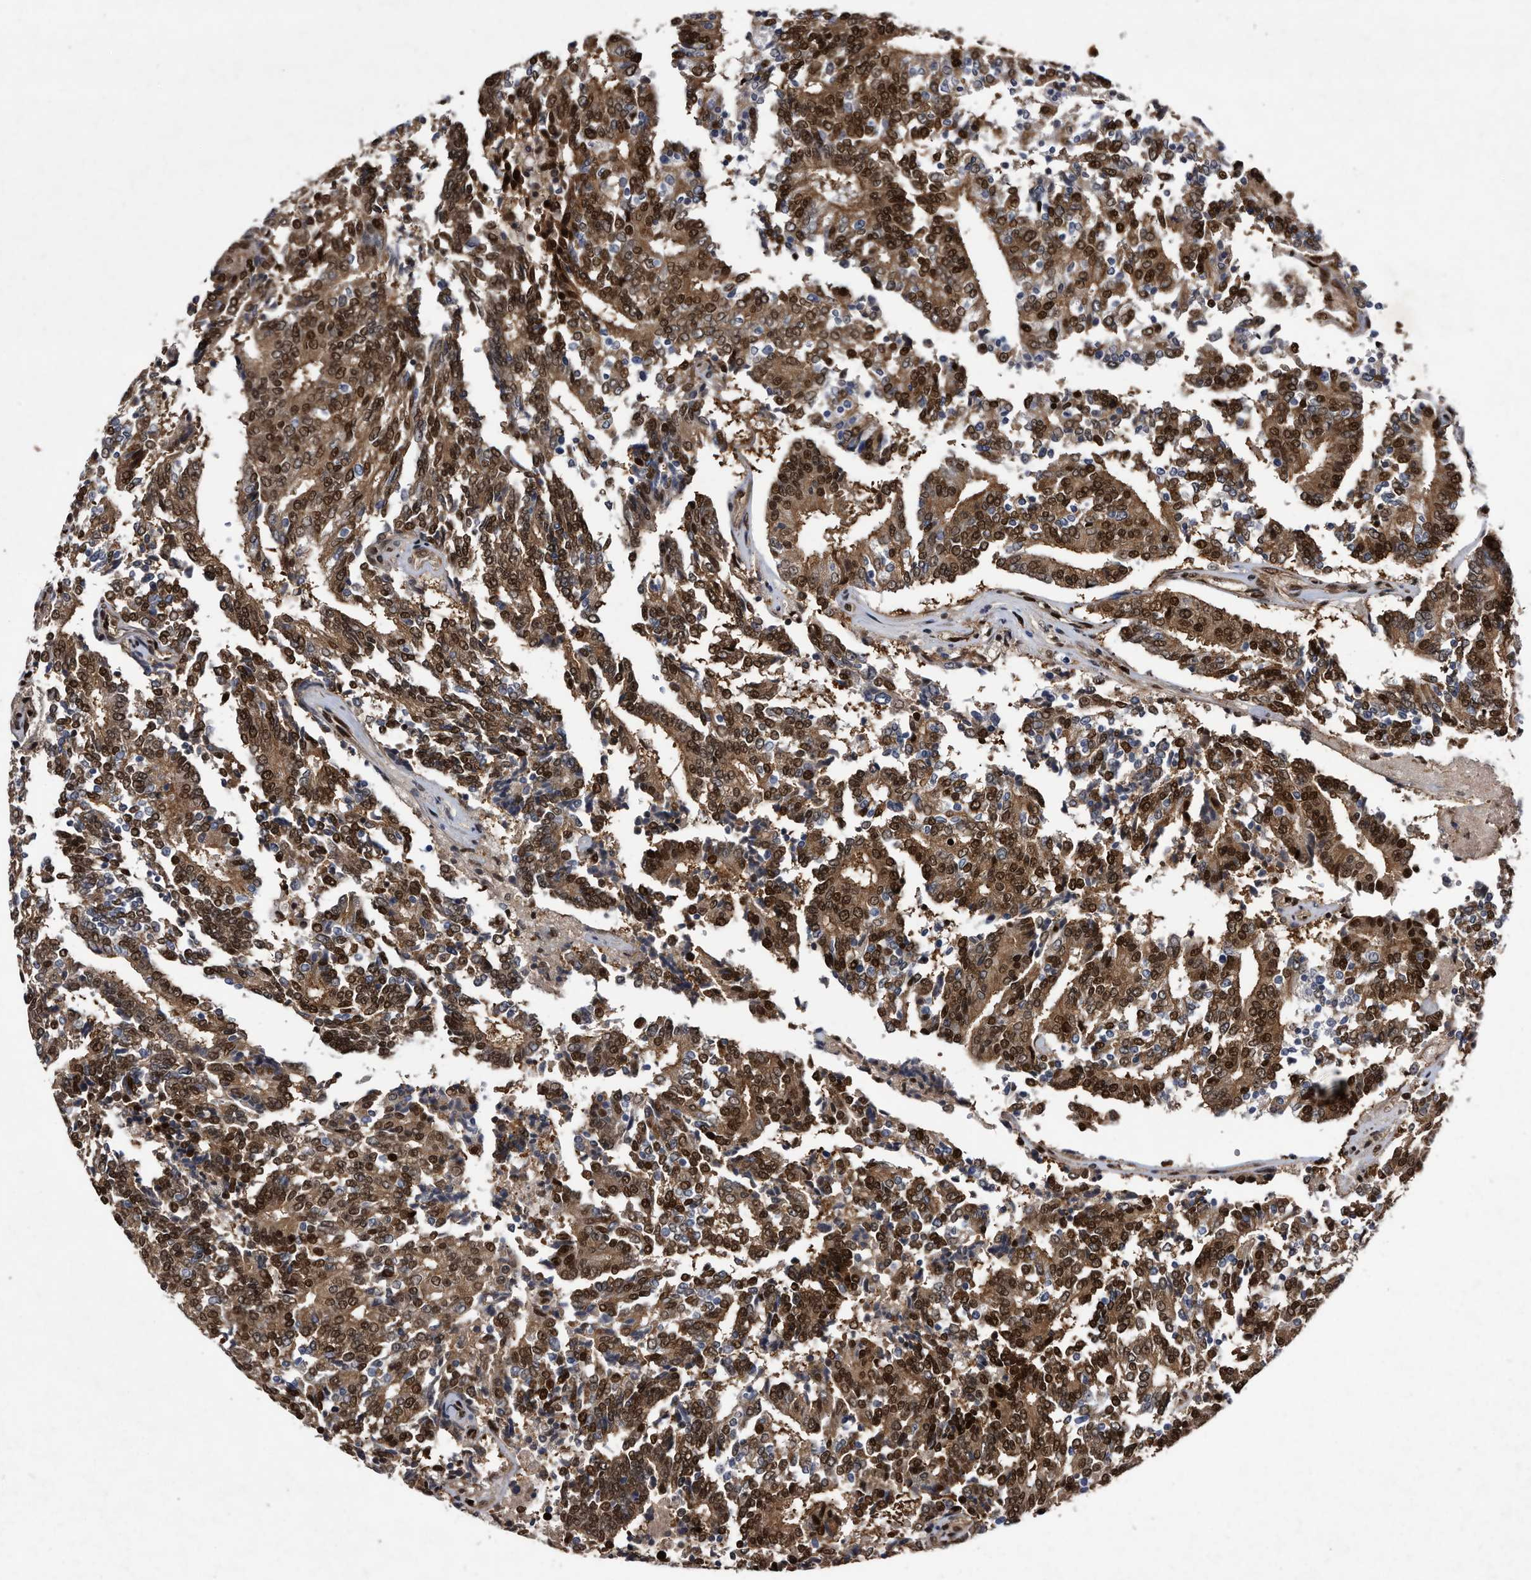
{"staining": {"intensity": "strong", "quantity": ">75%", "location": "cytoplasmic/membranous,nuclear"}, "tissue": "prostate cancer", "cell_type": "Tumor cells", "image_type": "cancer", "snomed": [{"axis": "morphology", "description": "Normal tissue, NOS"}, {"axis": "morphology", "description": "Adenocarcinoma, High grade"}, {"axis": "topography", "description": "Prostate"}, {"axis": "topography", "description": "Seminal veicle"}], "caption": "Human prostate cancer stained for a protein (brown) reveals strong cytoplasmic/membranous and nuclear positive staining in approximately >75% of tumor cells.", "gene": "RAD23B", "patient": {"sex": "male", "age": 55}}